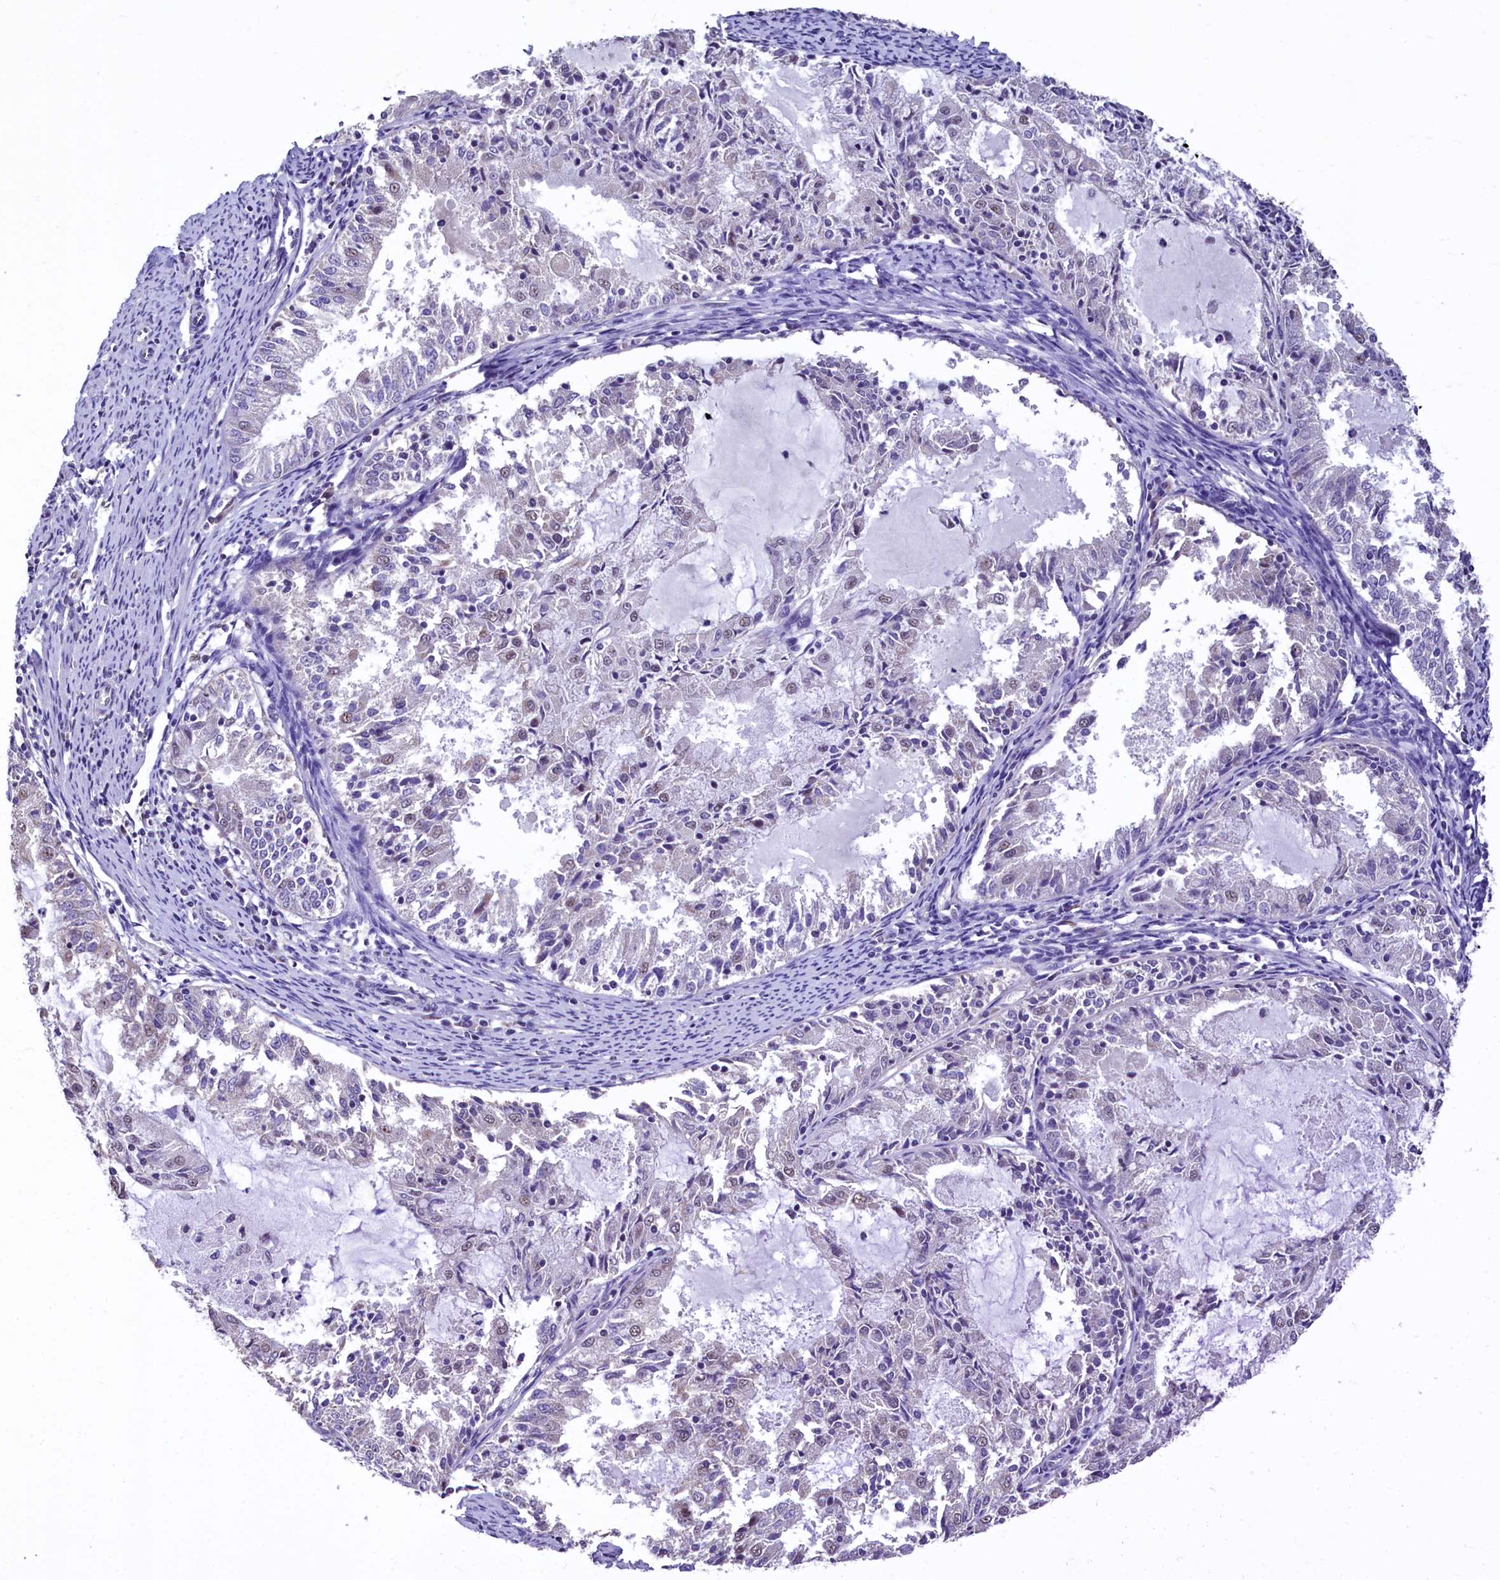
{"staining": {"intensity": "weak", "quantity": "<25%", "location": "nuclear"}, "tissue": "endometrial cancer", "cell_type": "Tumor cells", "image_type": "cancer", "snomed": [{"axis": "morphology", "description": "Adenocarcinoma, NOS"}, {"axis": "topography", "description": "Endometrium"}], "caption": "This histopathology image is of endometrial cancer stained with immunohistochemistry to label a protein in brown with the nuclei are counter-stained blue. There is no positivity in tumor cells. Nuclei are stained in blue.", "gene": "HECTD4", "patient": {"sex": "female", "age": 57}}